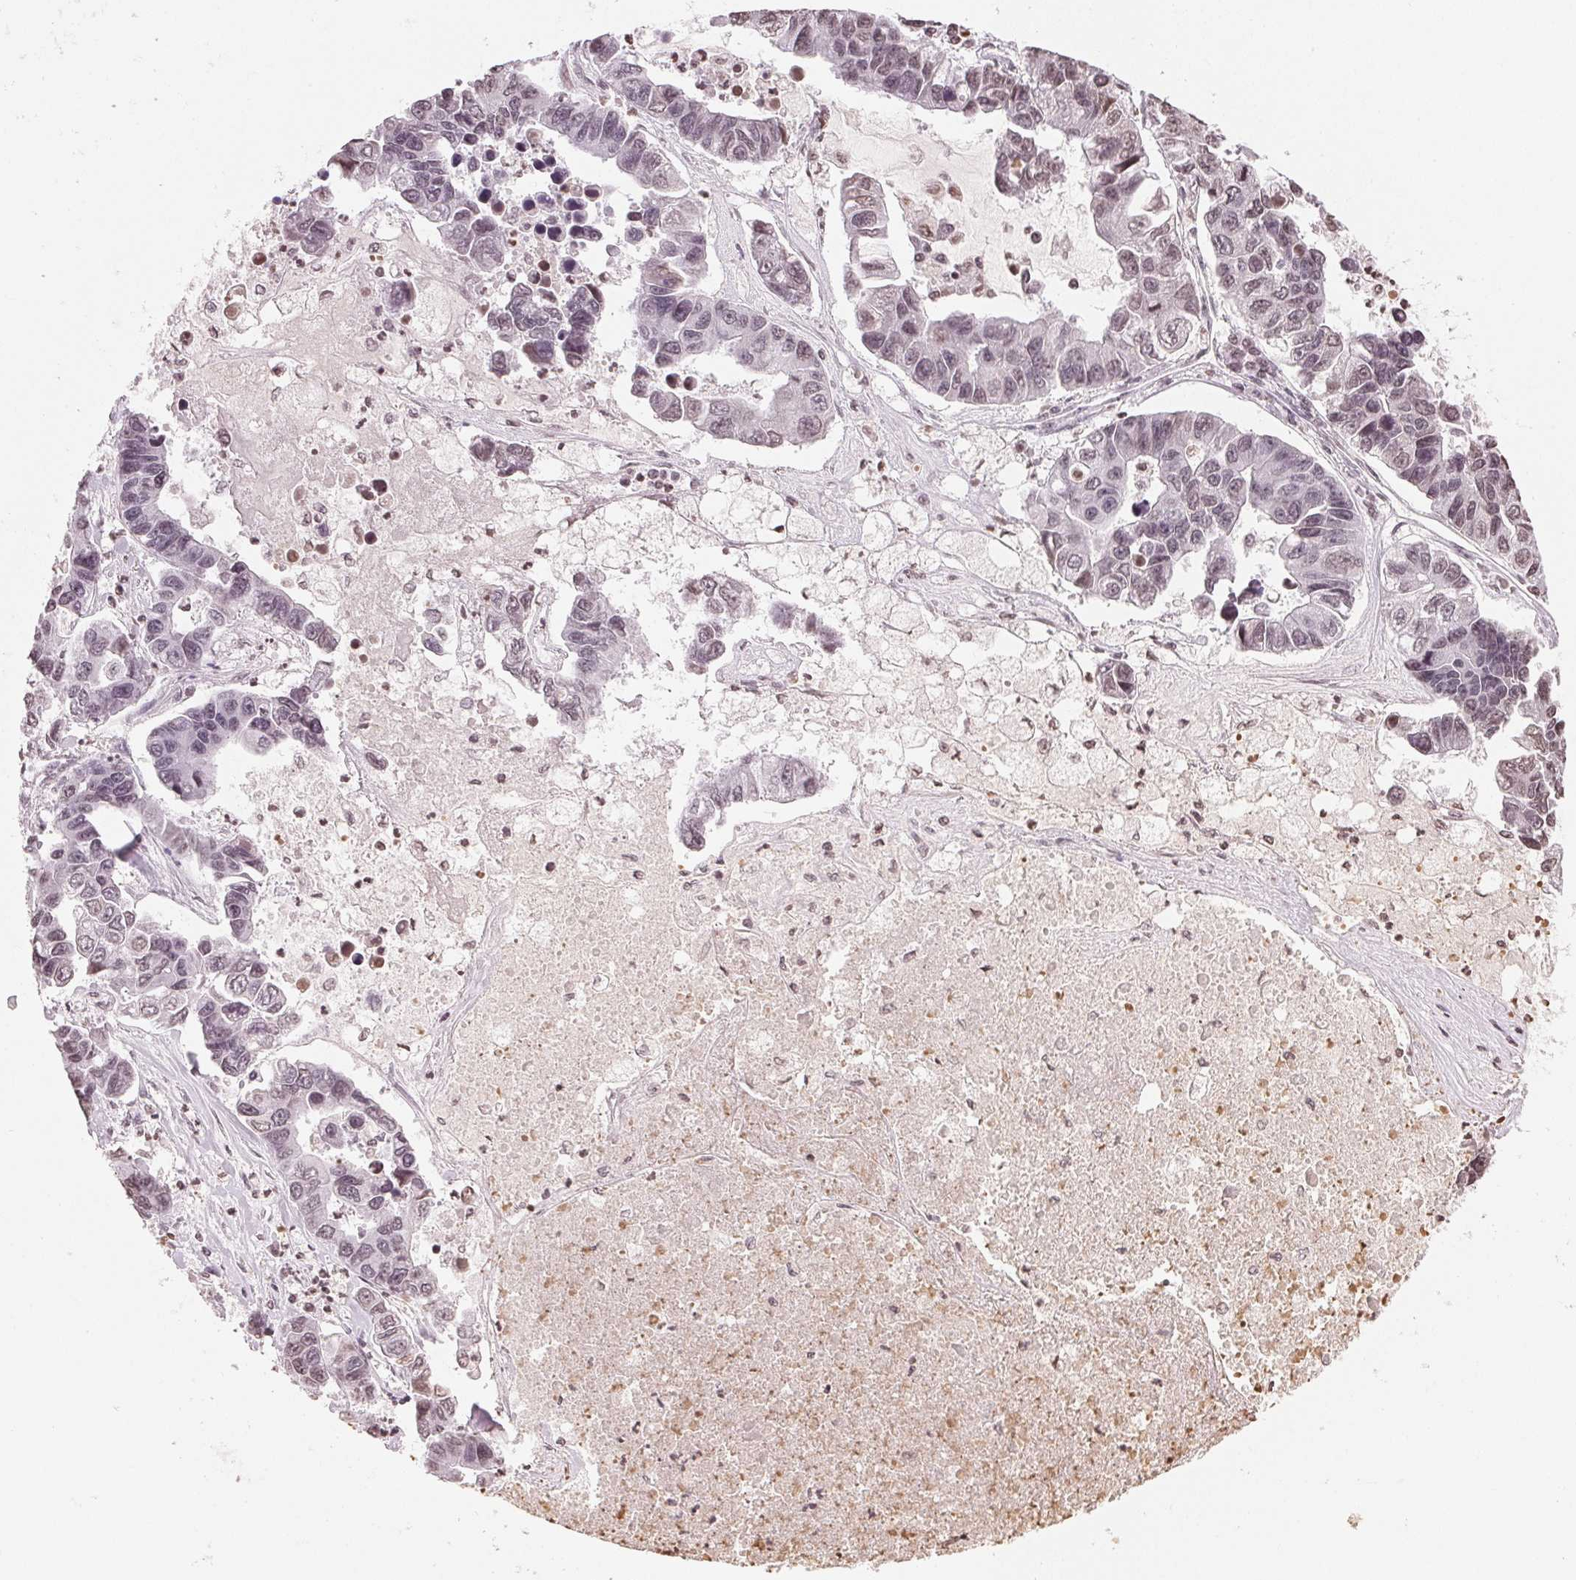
{"staining": {"intensity": "weak", "quantity": "25%-75%", "location": "nuclear"}, "tissue": "lung cancer", "cell_type": "Tumor cells", "image_type": "cancer", "snomed": [{"axis": "morphology", "description": "Adenocarcinoma, NOS"}, {"axis": "topography", "description": "Bronchus"}, {"axis": "topography", "description": "Lung"}], "caption": "IHC staining of lung adenocarcinoma, which demonstrates low levels of weak nuclear positivity in approximately 25%-75% of tumor cells indicating weak nuclear protein staining. The staining was performed using DAB (brown) for protein detection and nuclei were counterstained in hematoxylin (blue).", "gene": "TBP", "patient": {"sex": "female", "age": 51}}